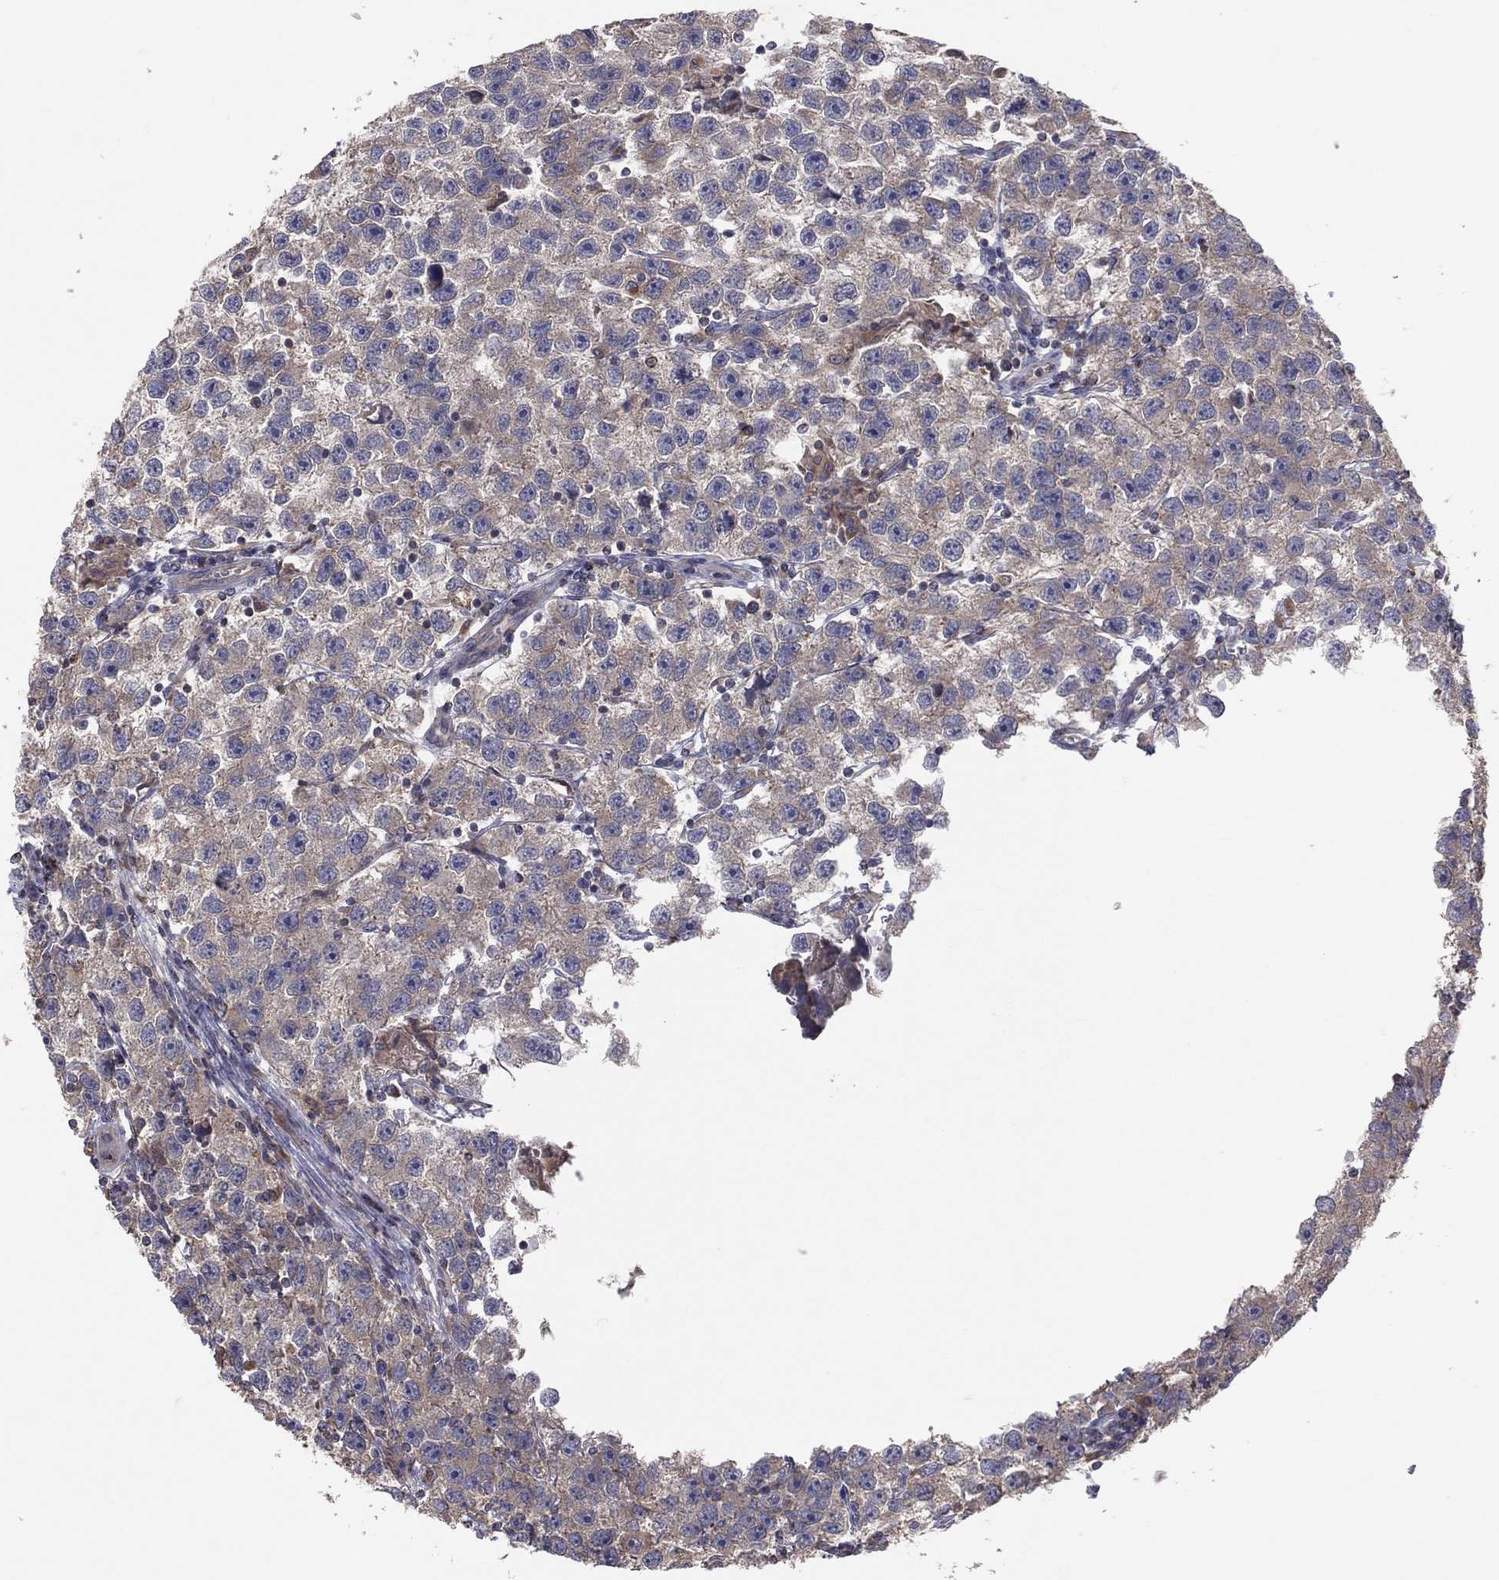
{"staining": {"intensity": "moderate", "quantity": "25%-75%", "location": "cytoplasmic/membranous"}, "tissue": "testis cancer", "cell_type": "Tumor cells", "image_type": "cancer", "snomed": [{"axis": "morphology", "description": "Seminoma, NOS"}, {"axis": "topography", "description": "Testis"}], "caption": "An immunohistochemistry image of tumor tissue is shown. Protein staining in brown shows moderate cytoplasmic/membranous positivity in seminoma (testis) within tumor cells.", "gene": "STARD3", "patient": {"sex": "male", "age": 26}}